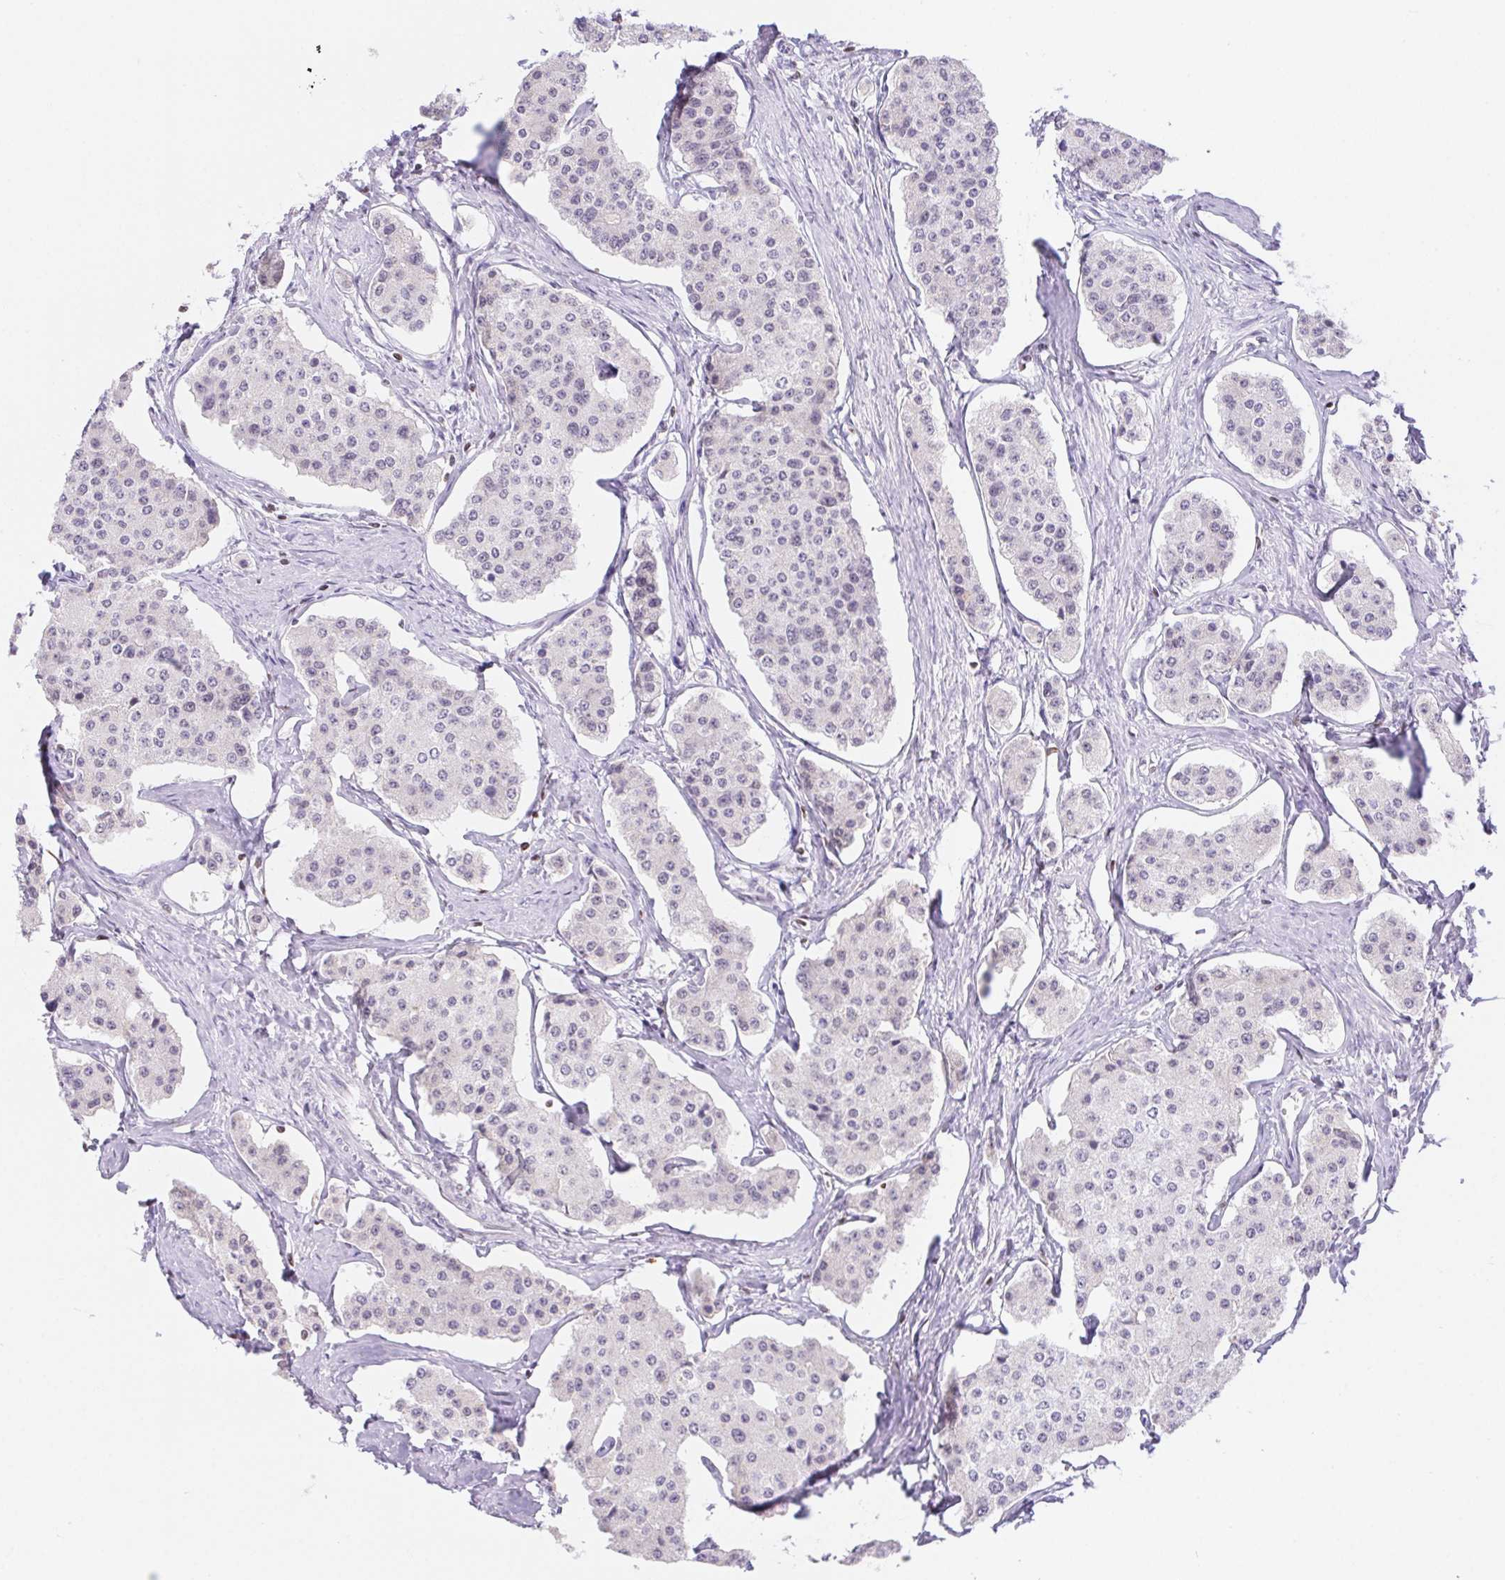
{"staining": {"intensity": "negative", "quantity": "none", "location": "none"}, "tissue": "carcinoid", "cell_type": "Tumor cells", "image_type": "cancer", "snomed": [{"axis": "morphology", "description": "Carcinoid, malignant, NOS"}, {"axis": "topography", "description": "Small intestine"}], "caption": "Immunohistochemistry image of neoplastic tissue: human carcinoid (malignant) stained with DAB (3,3'-diaminobenzidine) displays no significant protein expression in tumor cells.", "gene": "POLD3", "patient": {"sex": "female", "age": 65}}